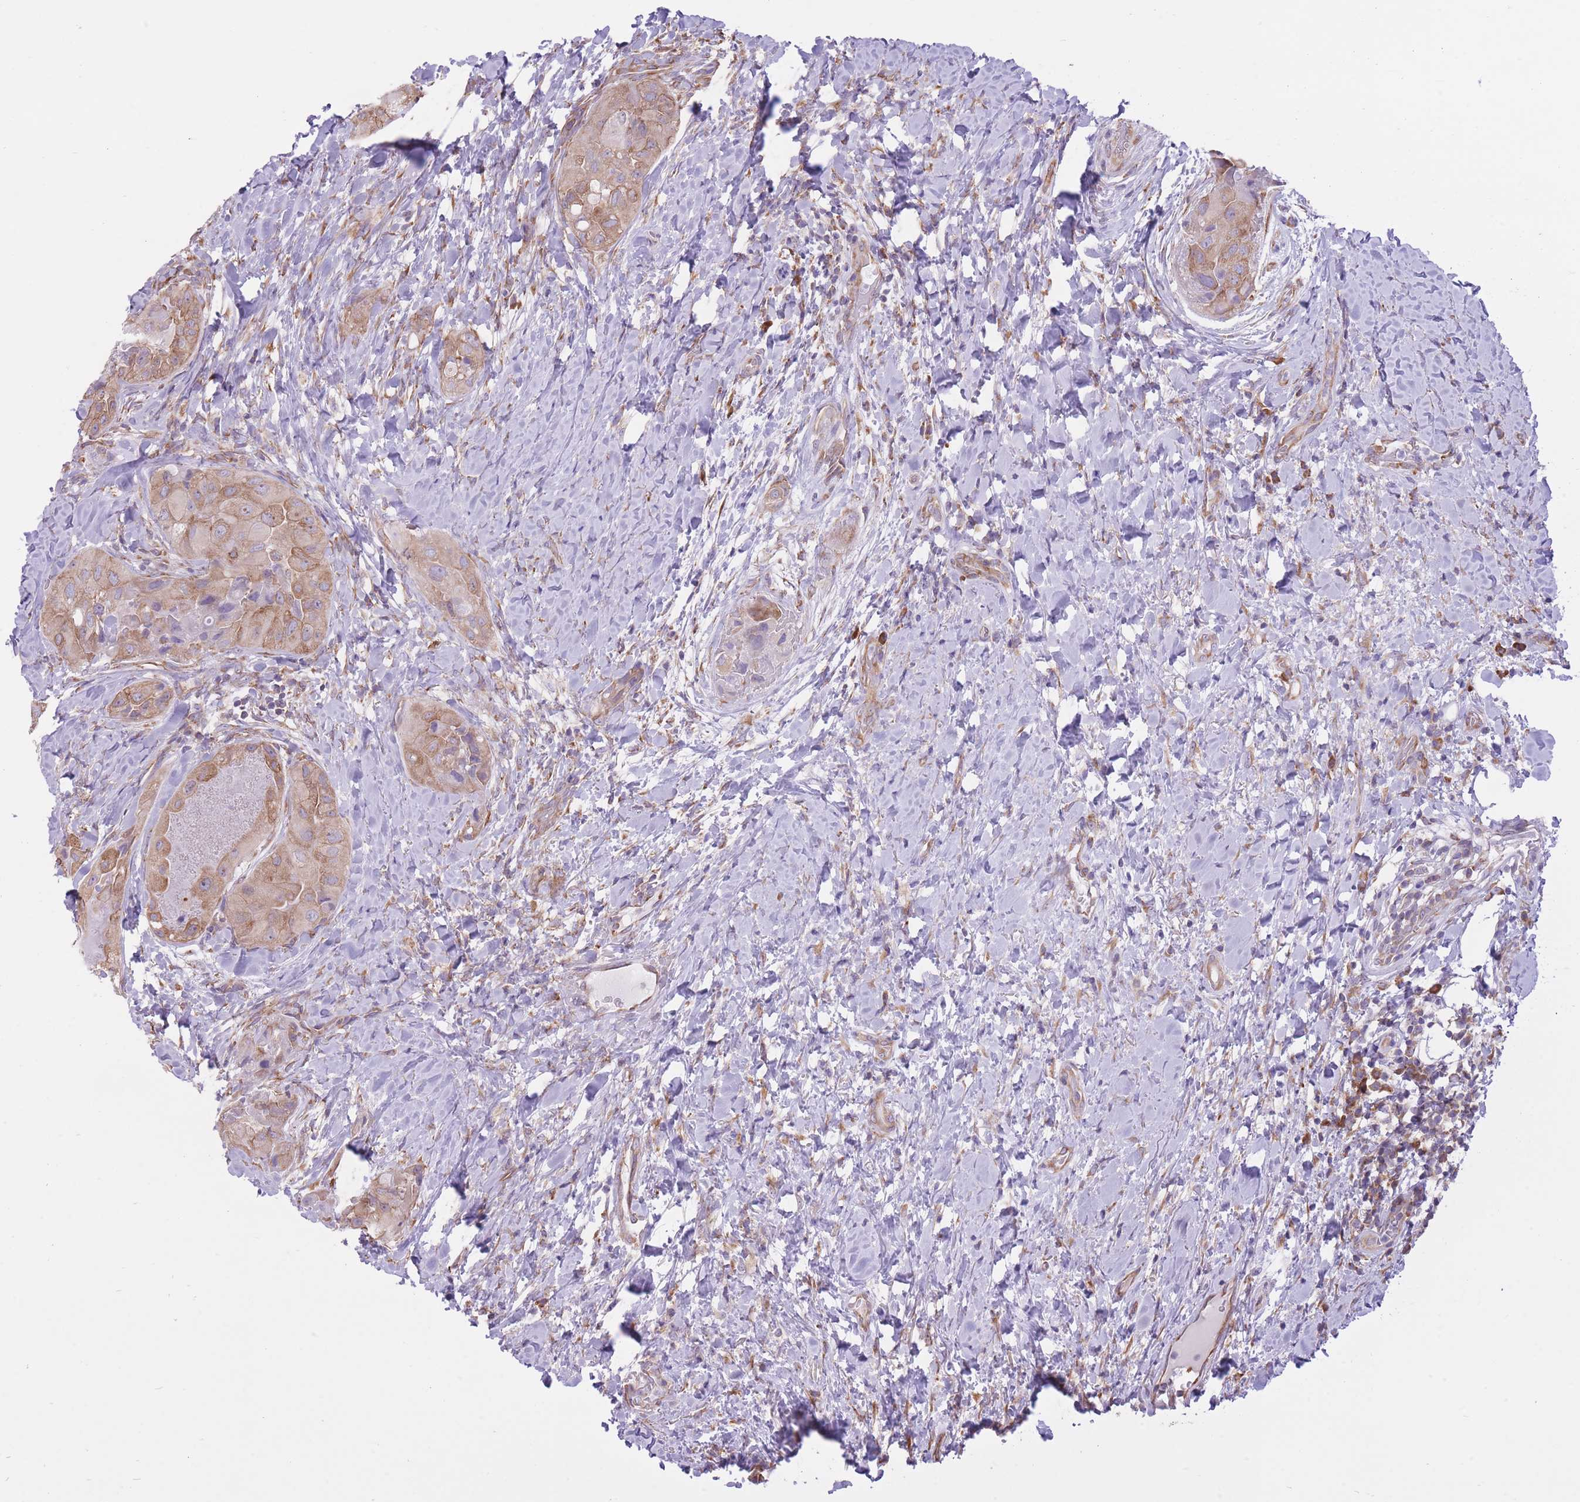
{"staining": {"intensity": "moderate", "quantity": ">75%", "location": "cytoplasmic/membranous"}, "tissue": "thyroid cancer", "cell_type": "Tumor cells", "image_type": "cancer", "snomed": [{"axis": "morphology", "description": "Normal tissue, NOS"}, {"axis": "morphology", "description": "Papillary adenocarcinoma, NOS"}, {"axis": "topography", "description": "Thyroid gland"}], "caption": "Thyroid cancer tissue exhibits moderate cytoplasmic/membranous expression in about >75% of tumor cells The protein is stained brown, and the nuclei are stained in blue (DAB IHC with brightfield microscopy, high magnification).", "gene": "ZNF501", "patient": {"sex": "female", "age": 59}}